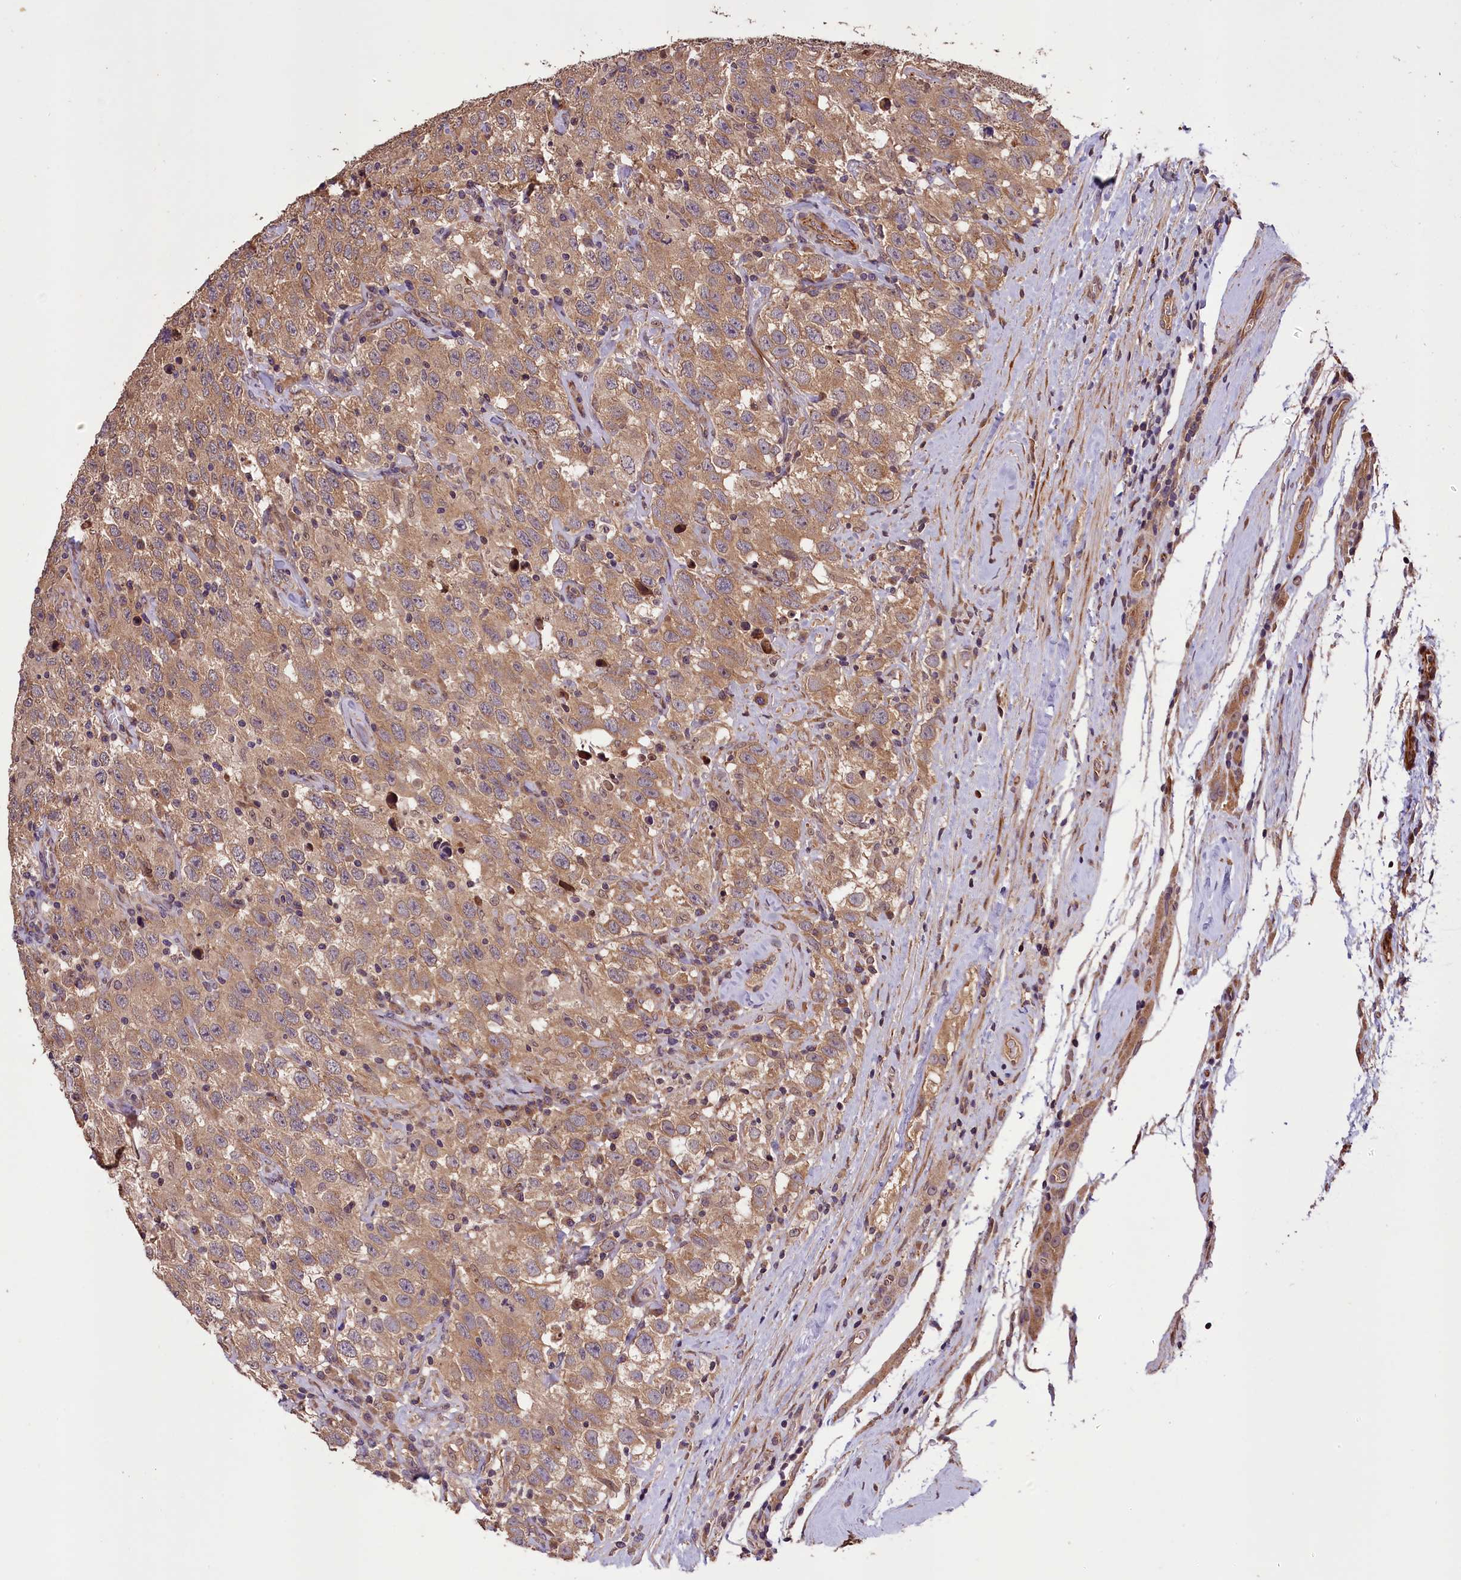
{"staining": {"intensity": "moderate", "quantity": ">75%", "location": "cytoplasmic/membranous"}, "tissue": "testis cancer", "cell_type": "Tumor cells", "image_type": "cancer", "snomed": [{"axis": "morphology", "description": "Seminoma, NOS"}, {"axis": "topography", "description": "Testis"}], "caption": "This photomicrograph reveals IHC staining of seminoma (testis), with medium moderate cytoplasmic/membranous staining in about >75% of tumor cells.", "gene": "DNAJB9", "patient": {"sex": "male", "age": 41}}